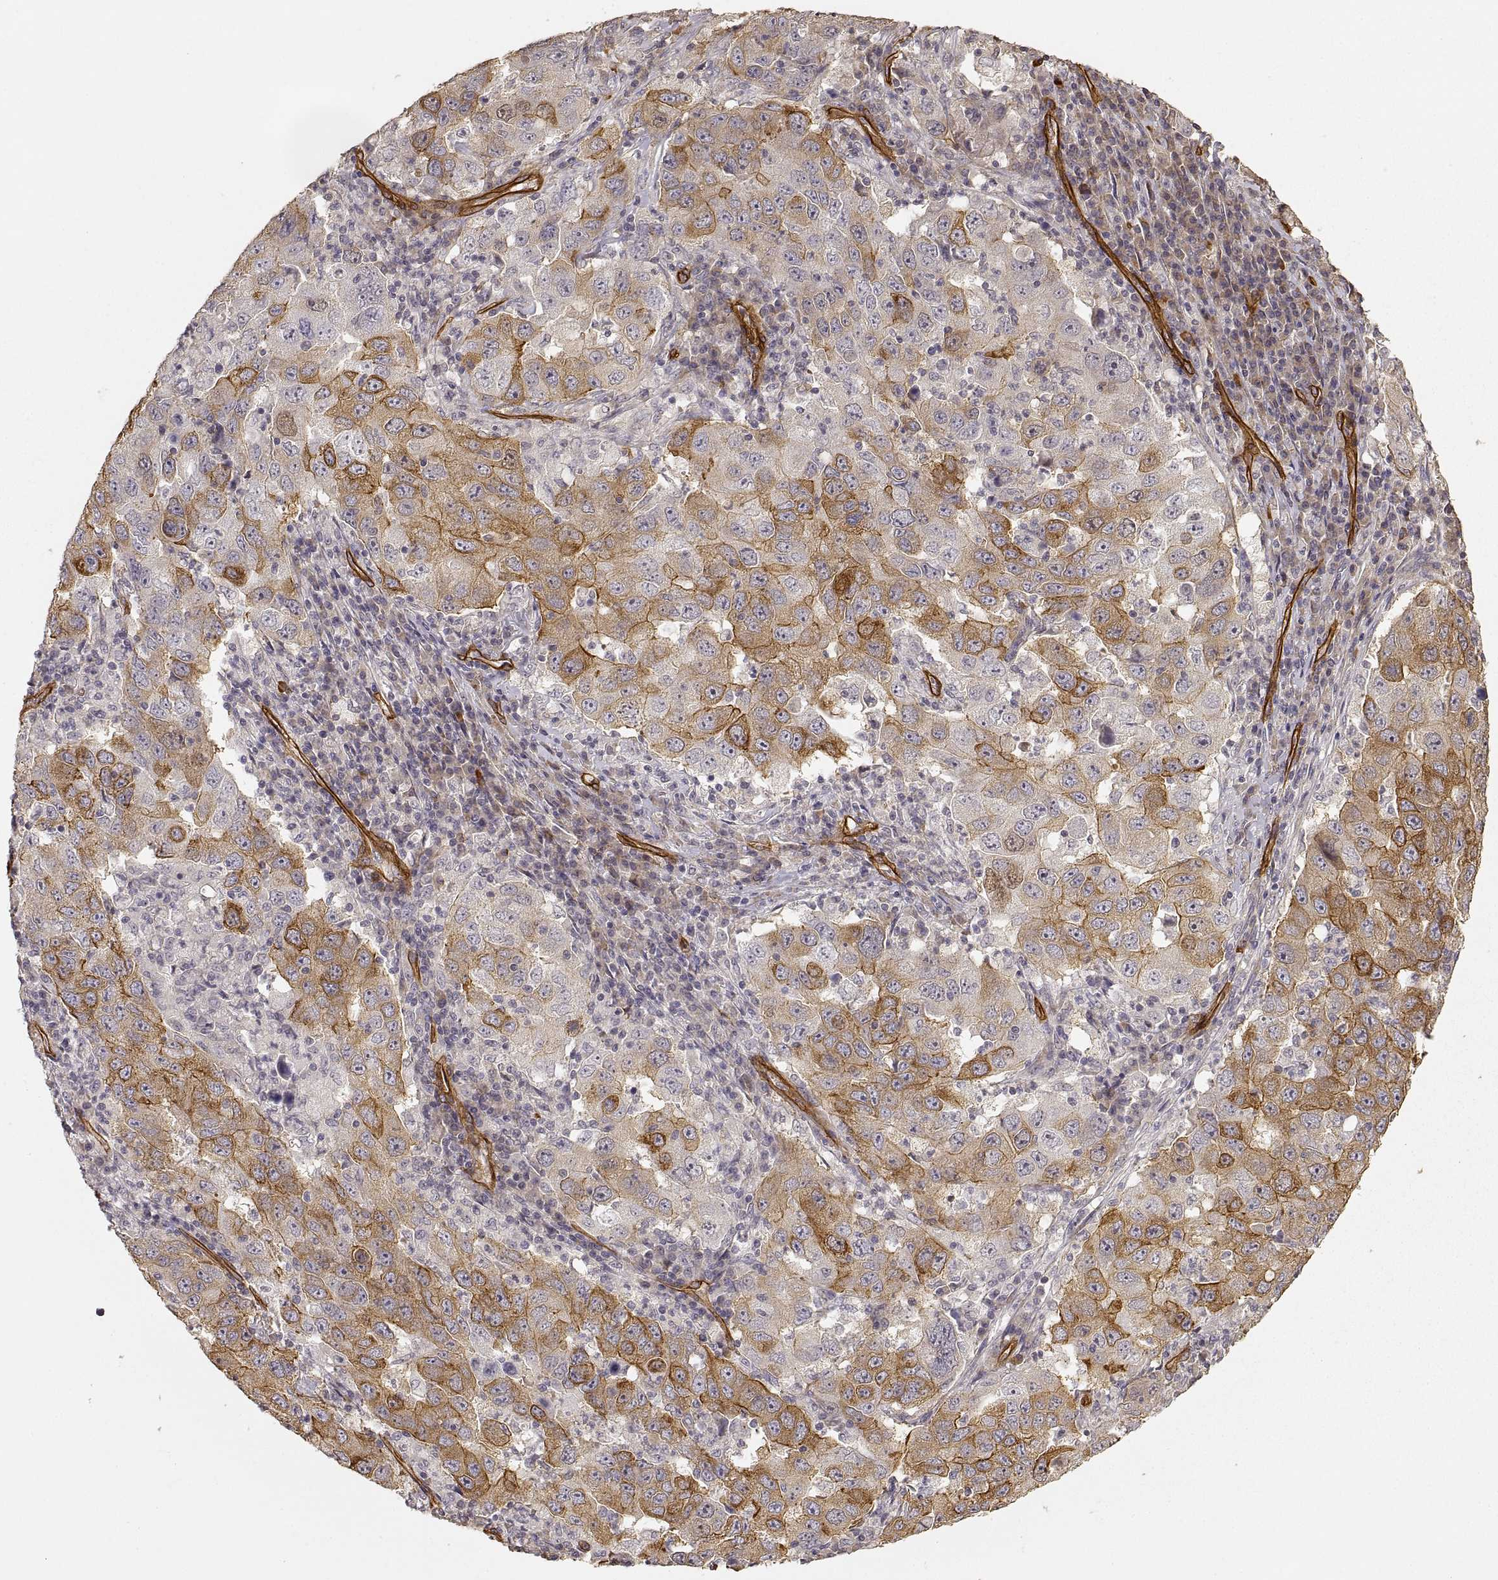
{"staining": {"intensity": "moderate", "quantity": "25%-75%", "location": "cytoplasmic/membranous"}, "tissue": "lung cancer", "cell_type": "Tumor cells", "image_type": "cancer", "snomed": [{"axis": "morphology", "description": "Adenocarcinoma, NOS"}, {"axis": "topography", "description": "Lung"}], "caption": "IHC micrograph of neoplastic tissue: lung cancer stained using immunohistochemistry (IHC) reveals medium levels of moderate protein expression localized specifically in the cytoplasmic/membranous of tumor cells, appearing as a cytoplasmic/membranous brown color.", "gene": "LAMA4", "patient": {"sex": "male", "age": 73}}